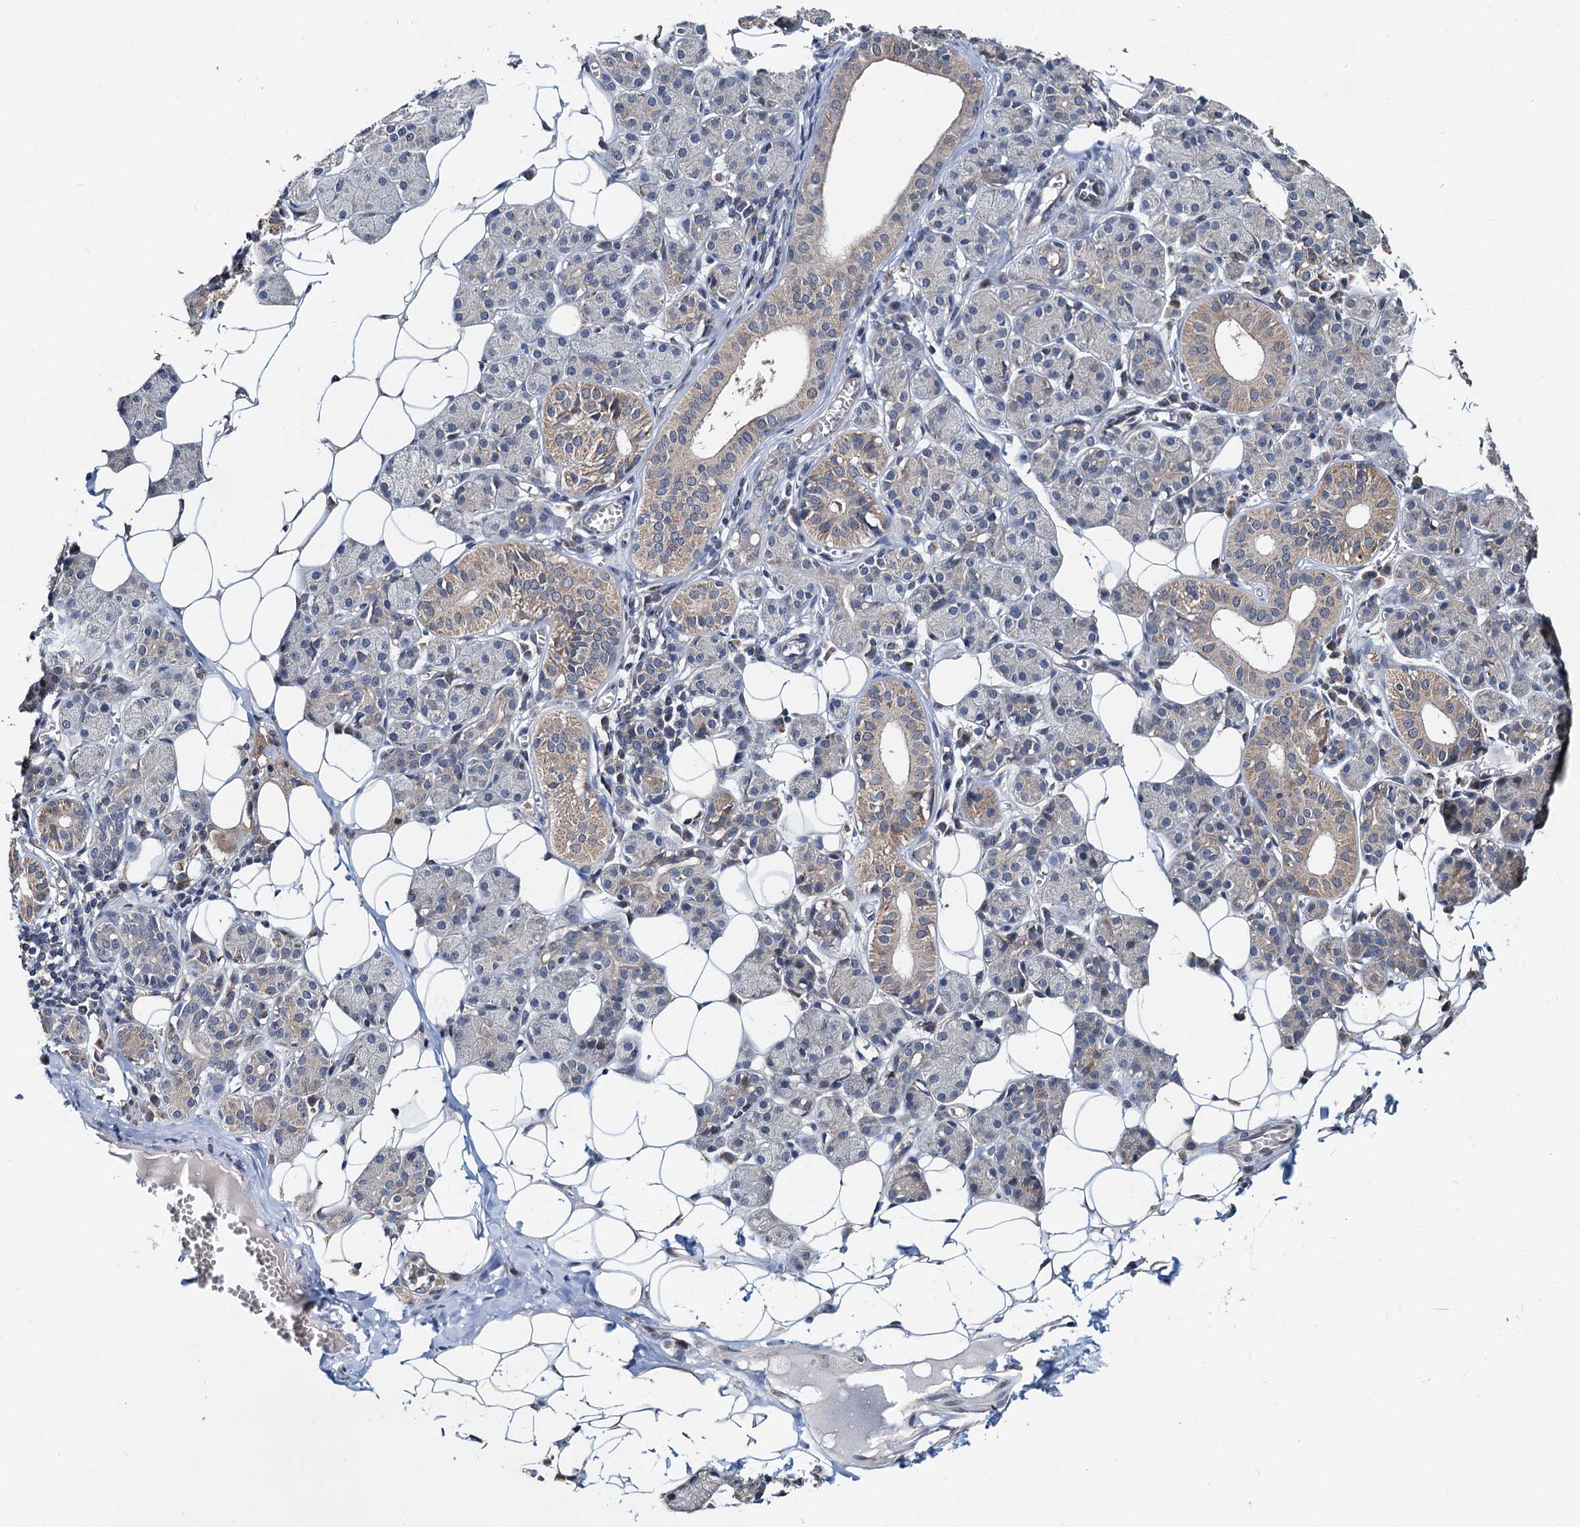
{"staining": {"intensity": "moderate", "quantity": "<25%", "location": "cytoplasmic/membranous"}, "tissue": "salivary gland", "cell_type": "Glandular cells", "image_type": "normal", "snomed": [{"axis": "morphology", "description": "Normal tissue, NOS"}, {"axis": "topography", "description": "Salivary gland"}], "caption": "Immunohistochemical staining of benign salivary gland exhibits <25% levels of moderate cytoplasmic/membranous protein expression in approximately <25% of glandular cells.", "gene": "MCMBP", "patient": {"sex": "female", "age": 33}}